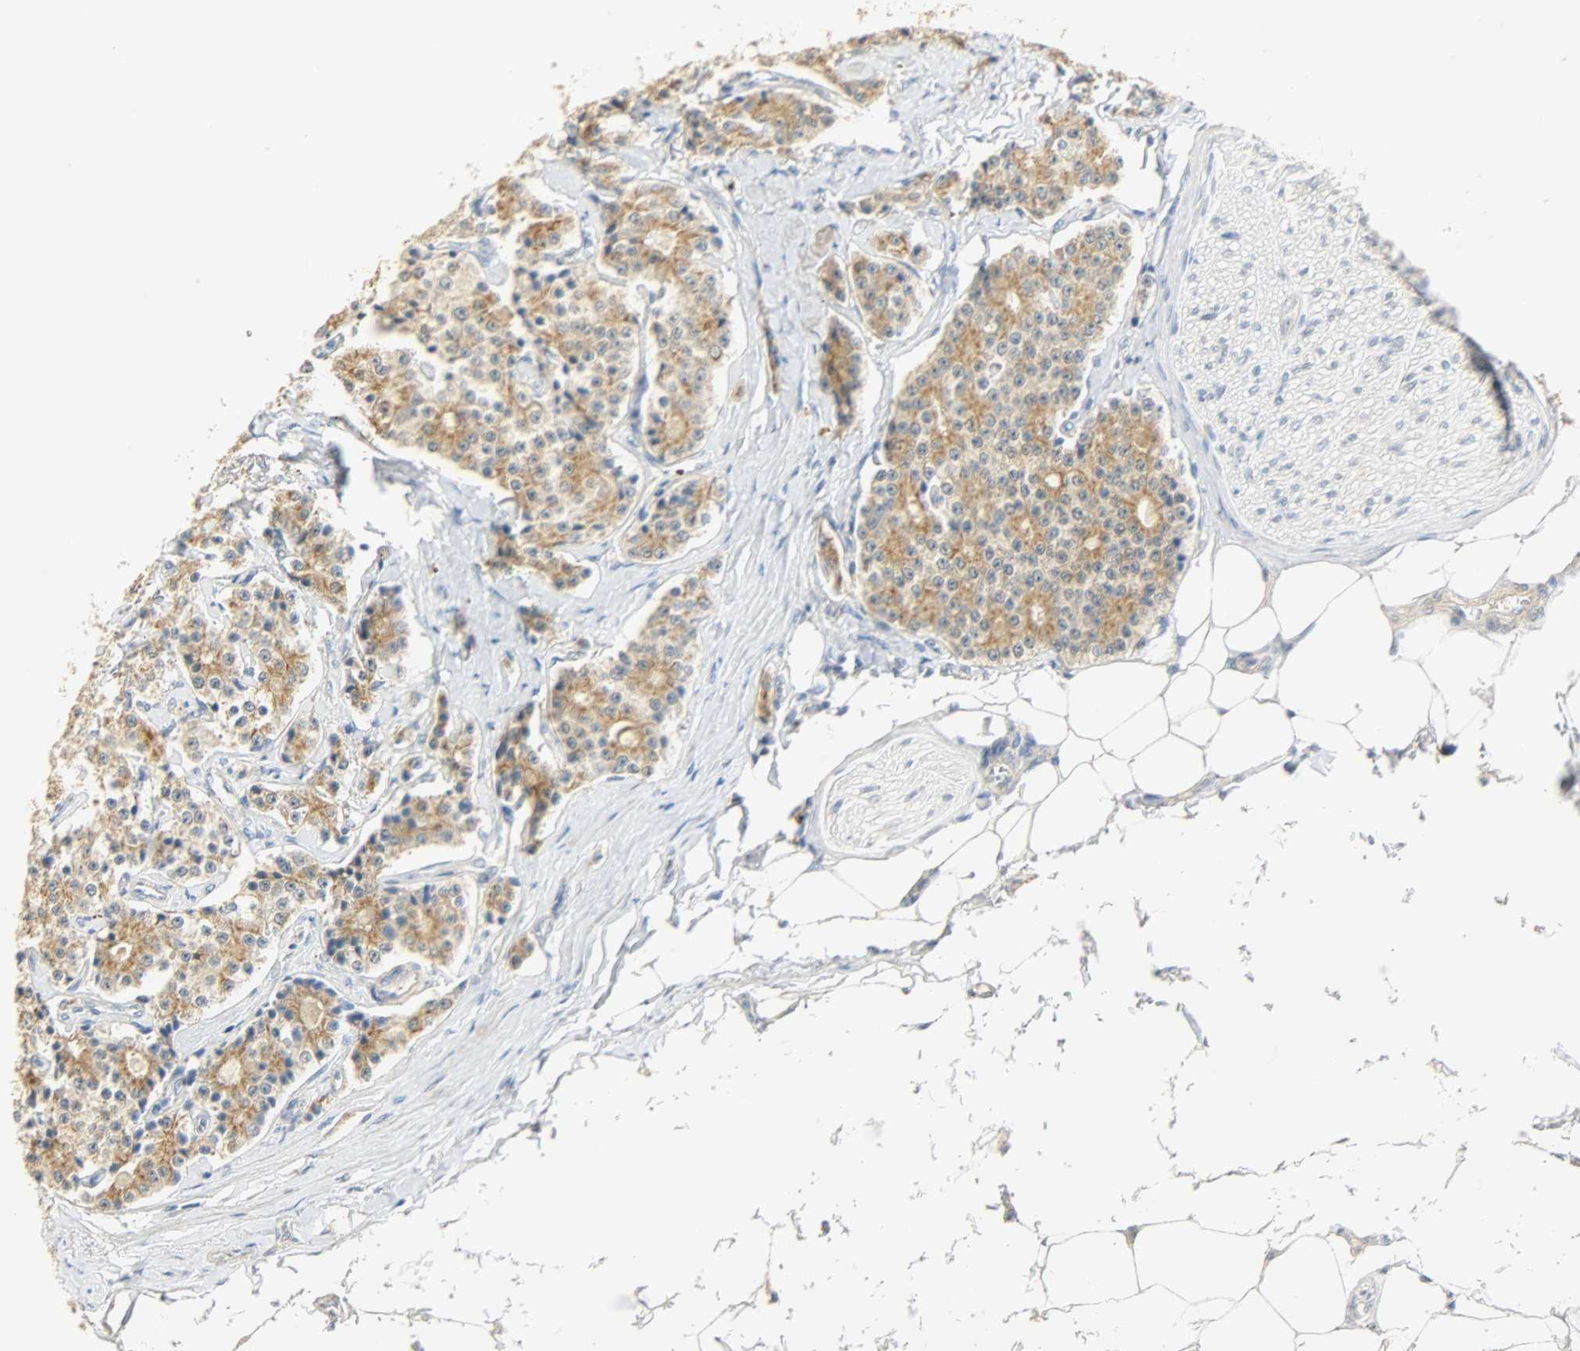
{"staining": {"intensity": "moderate", "quantity": ">75%", "location": "cytoplasmic/membranous"}, "tissue": "carcinoid", "cell_type": "Tumor cells", "image_type": "cancer", "snomed": [{"axis": "morphology", "description": "Carcinoid, malignant, NOS"}, {"axis": "topography", "description": "Colon"}], "caption": "High-magnification brightfield microscopy of carcinoid (malignant) stained with DAB (3,3'-diaminobenzidine) (brown) and counterstained with hematoxylin (blue). tumor cells exhibit moderate cytoplasmic/membranous staining is identified in approximately>75% of cells.", "gene": "USP13", "patient": {"sex": "female", "age": 61}}